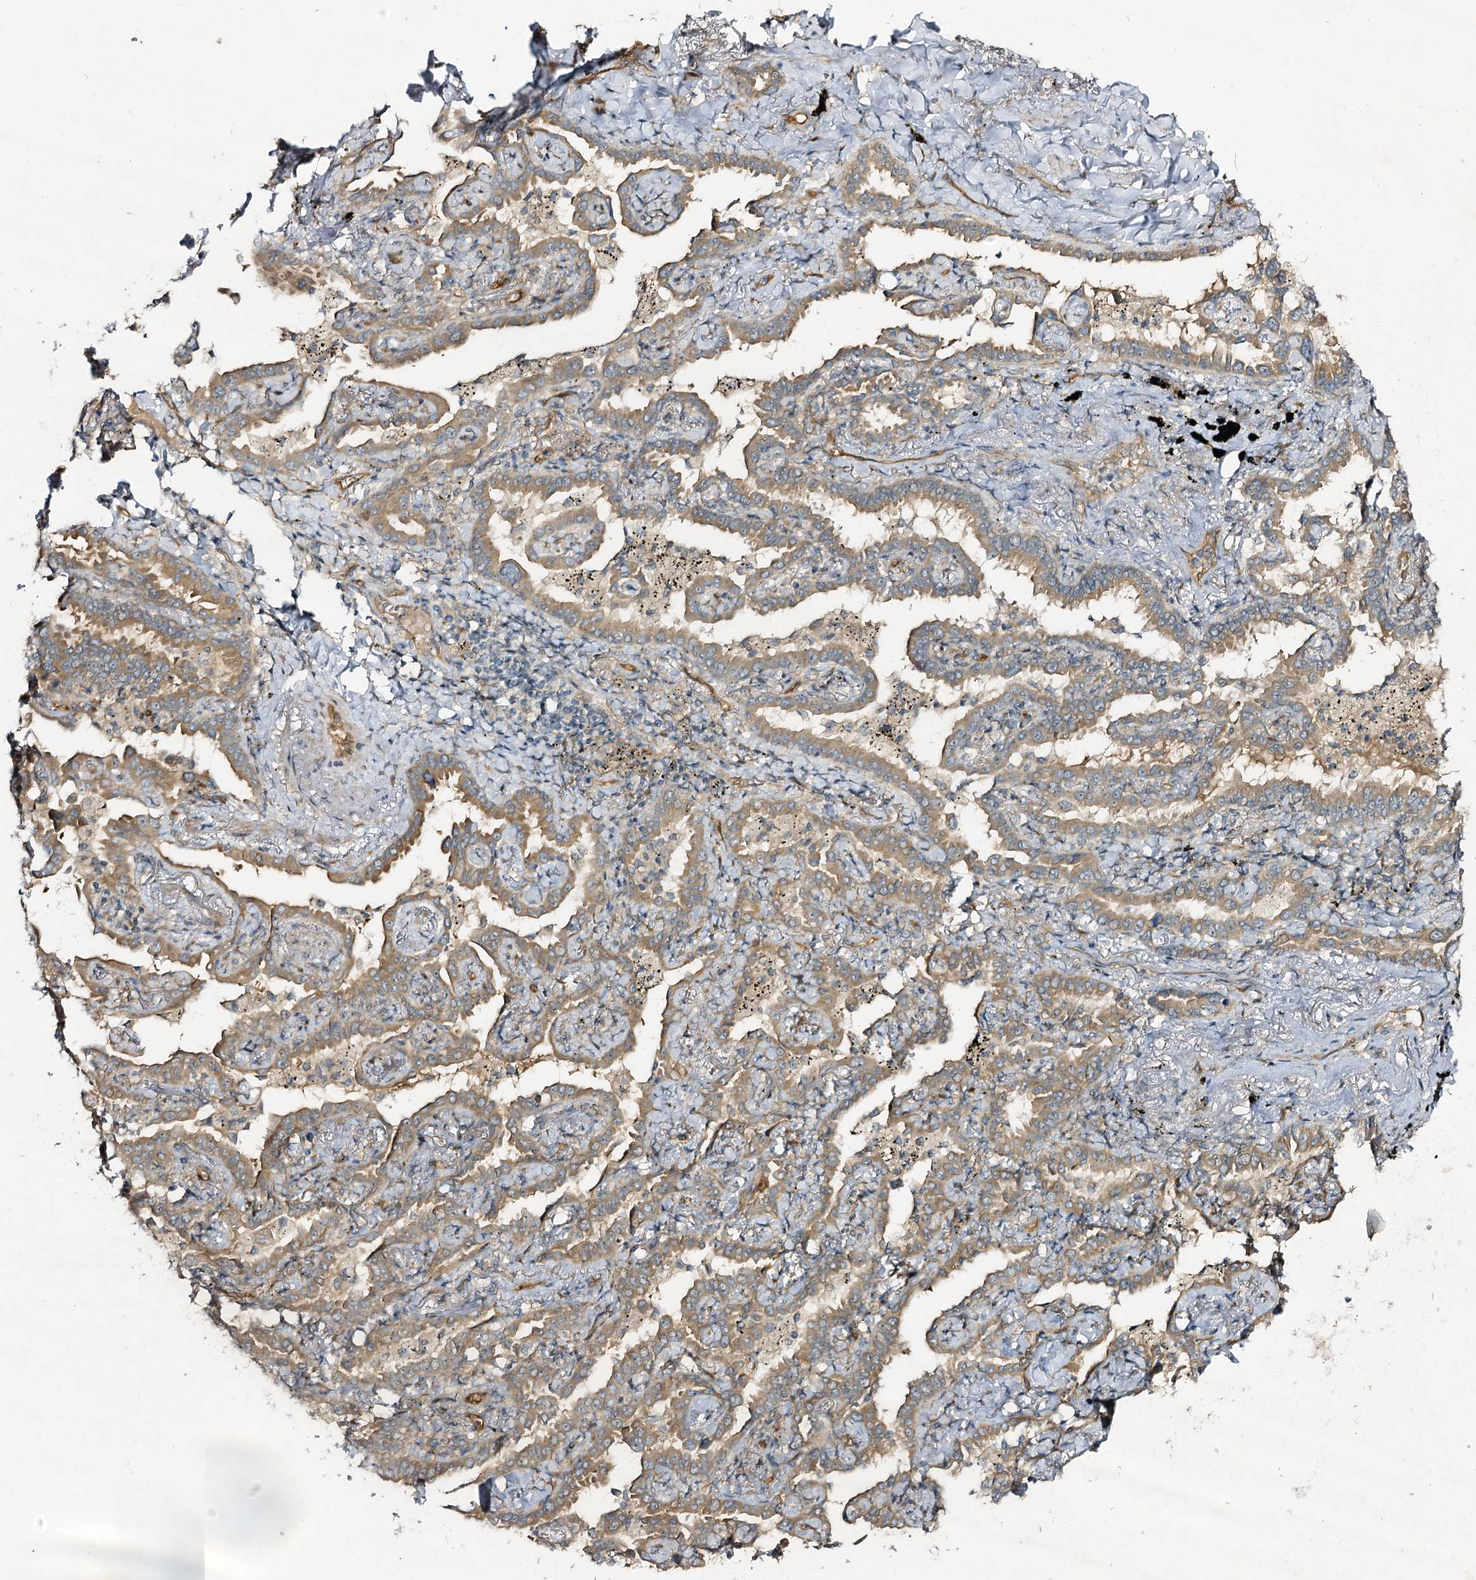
{"staining": {"intensity": "moderate", "quantity": ">75%", "location": "cytoplasmic/membranous"}, "tissue": "lung cancer", "cell_type": "Tumor cells", "image_type": "cancer", "snomed": [{"axis": "morphology", "description": "Adenocarcinoma, NOS"}, {"axis": "topography", "description": "Lung"}], "caption": "High-power microscopy captured an IHC image of adenocarcinoma (lung), revealing moderate cytoplasmic/membranous expression in about >75% of tumor cells.", "gene": "C11orf80", "patient": {"sex": "male", "age": 67}}